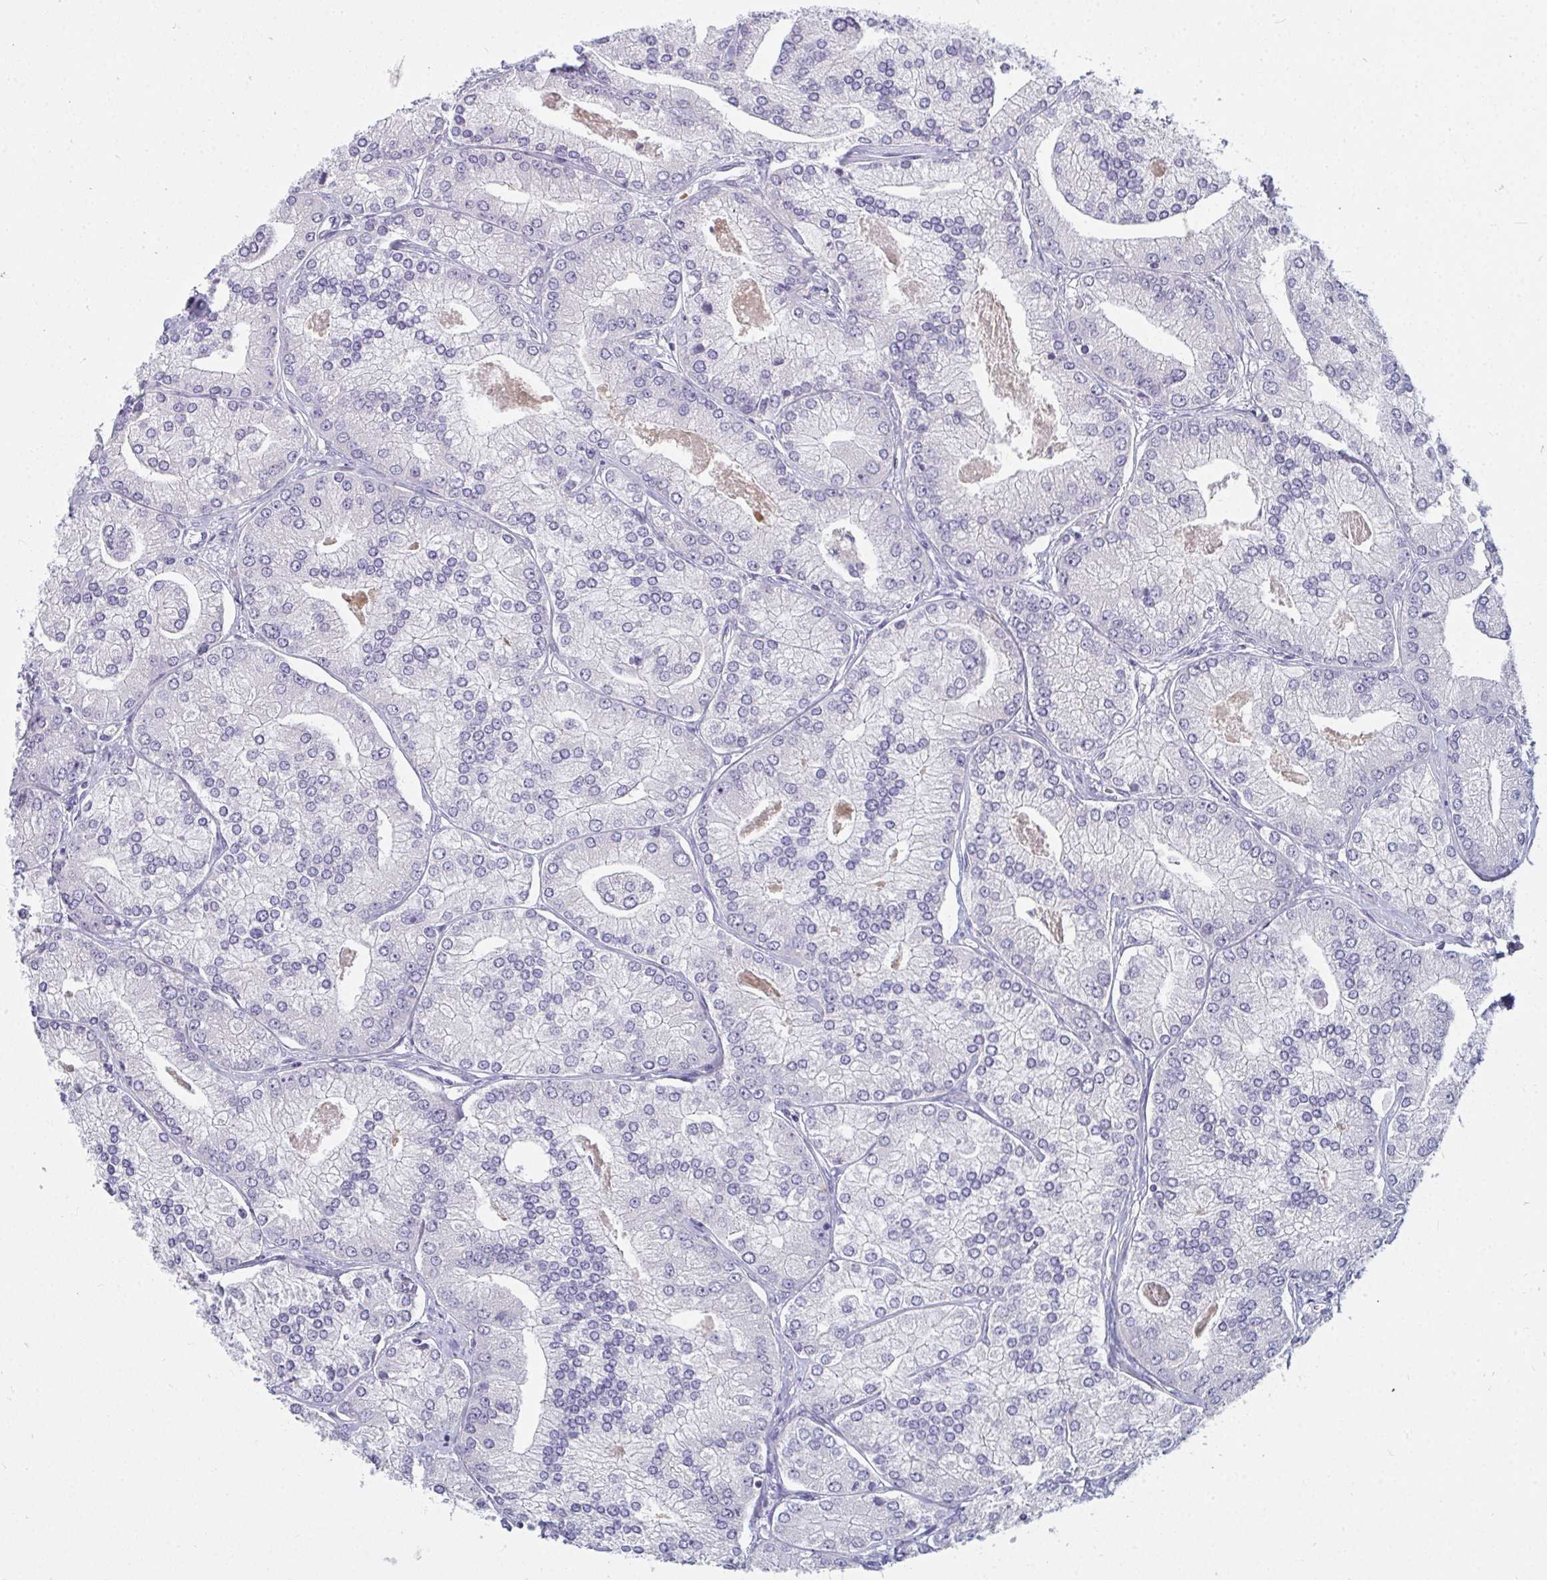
{"staining": {"intensity": "negative", "quantity": "none", "location": "none"}, "tissue": "prostate cancer", "cell_type": "Tumor cells", "image_type": "cancer", "snomed": [{"axis": "morphology", "description": "Adenocarcinoma, High grade"}, {"axis": "topography", "description": "Prostate"}], "caption": "The image demonstrates no significant expression in tumor cells of prostate cancer. The staining is performed using DAB (3,3'-diaminobenzidine) brown chromogen with nuclei counter-stained in using hematoxylin.", "gene": "SHB", "patient": {"sex": "male", "age": 61}}